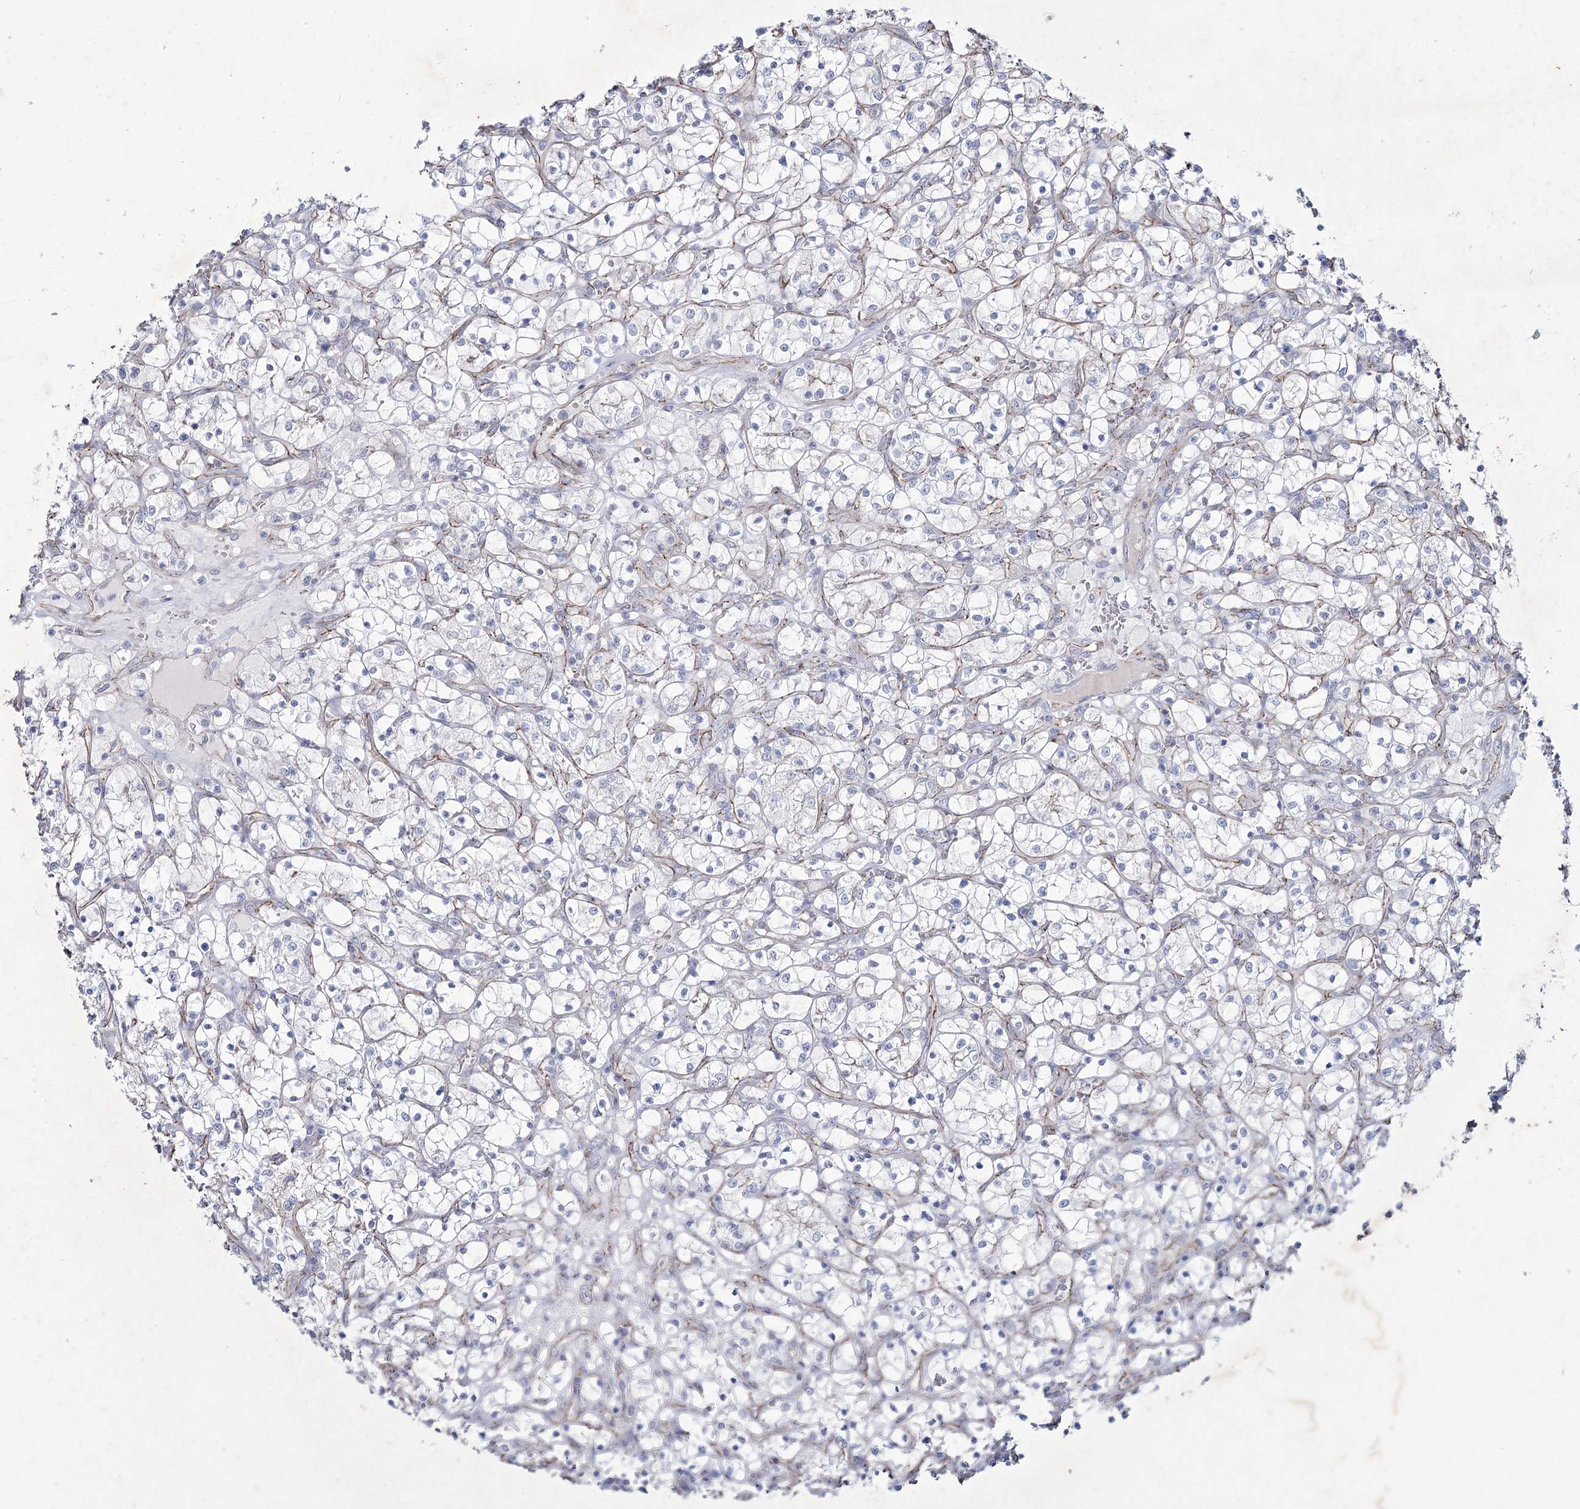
{"staining": {"intensity": "weak", "quantity": "<25%", "location": "cytoplasmic/membranous"}, "tissue": "renal cancer", "cell_type": "Tumor cells", "image_type": "cancer", "snomed": [{"axis": "morphology", "description": "Adenocarcinoma, NOS"}, {"axis": "topography", "description": "Kidney"}], "caption": "Immunohistochemistry photomicrograph of neoplastic tissue: renal adenocarcinoma stained with DAB (3,3'-diaminobenzidine) reveals no significant protein expression in tumor cells. The staining is performed using DAB brown chromogen with nuclei counter-stained in using hematoxylin.", "gene": "LDLRAD3", "patient": {"sex": "female", "age": 69}}